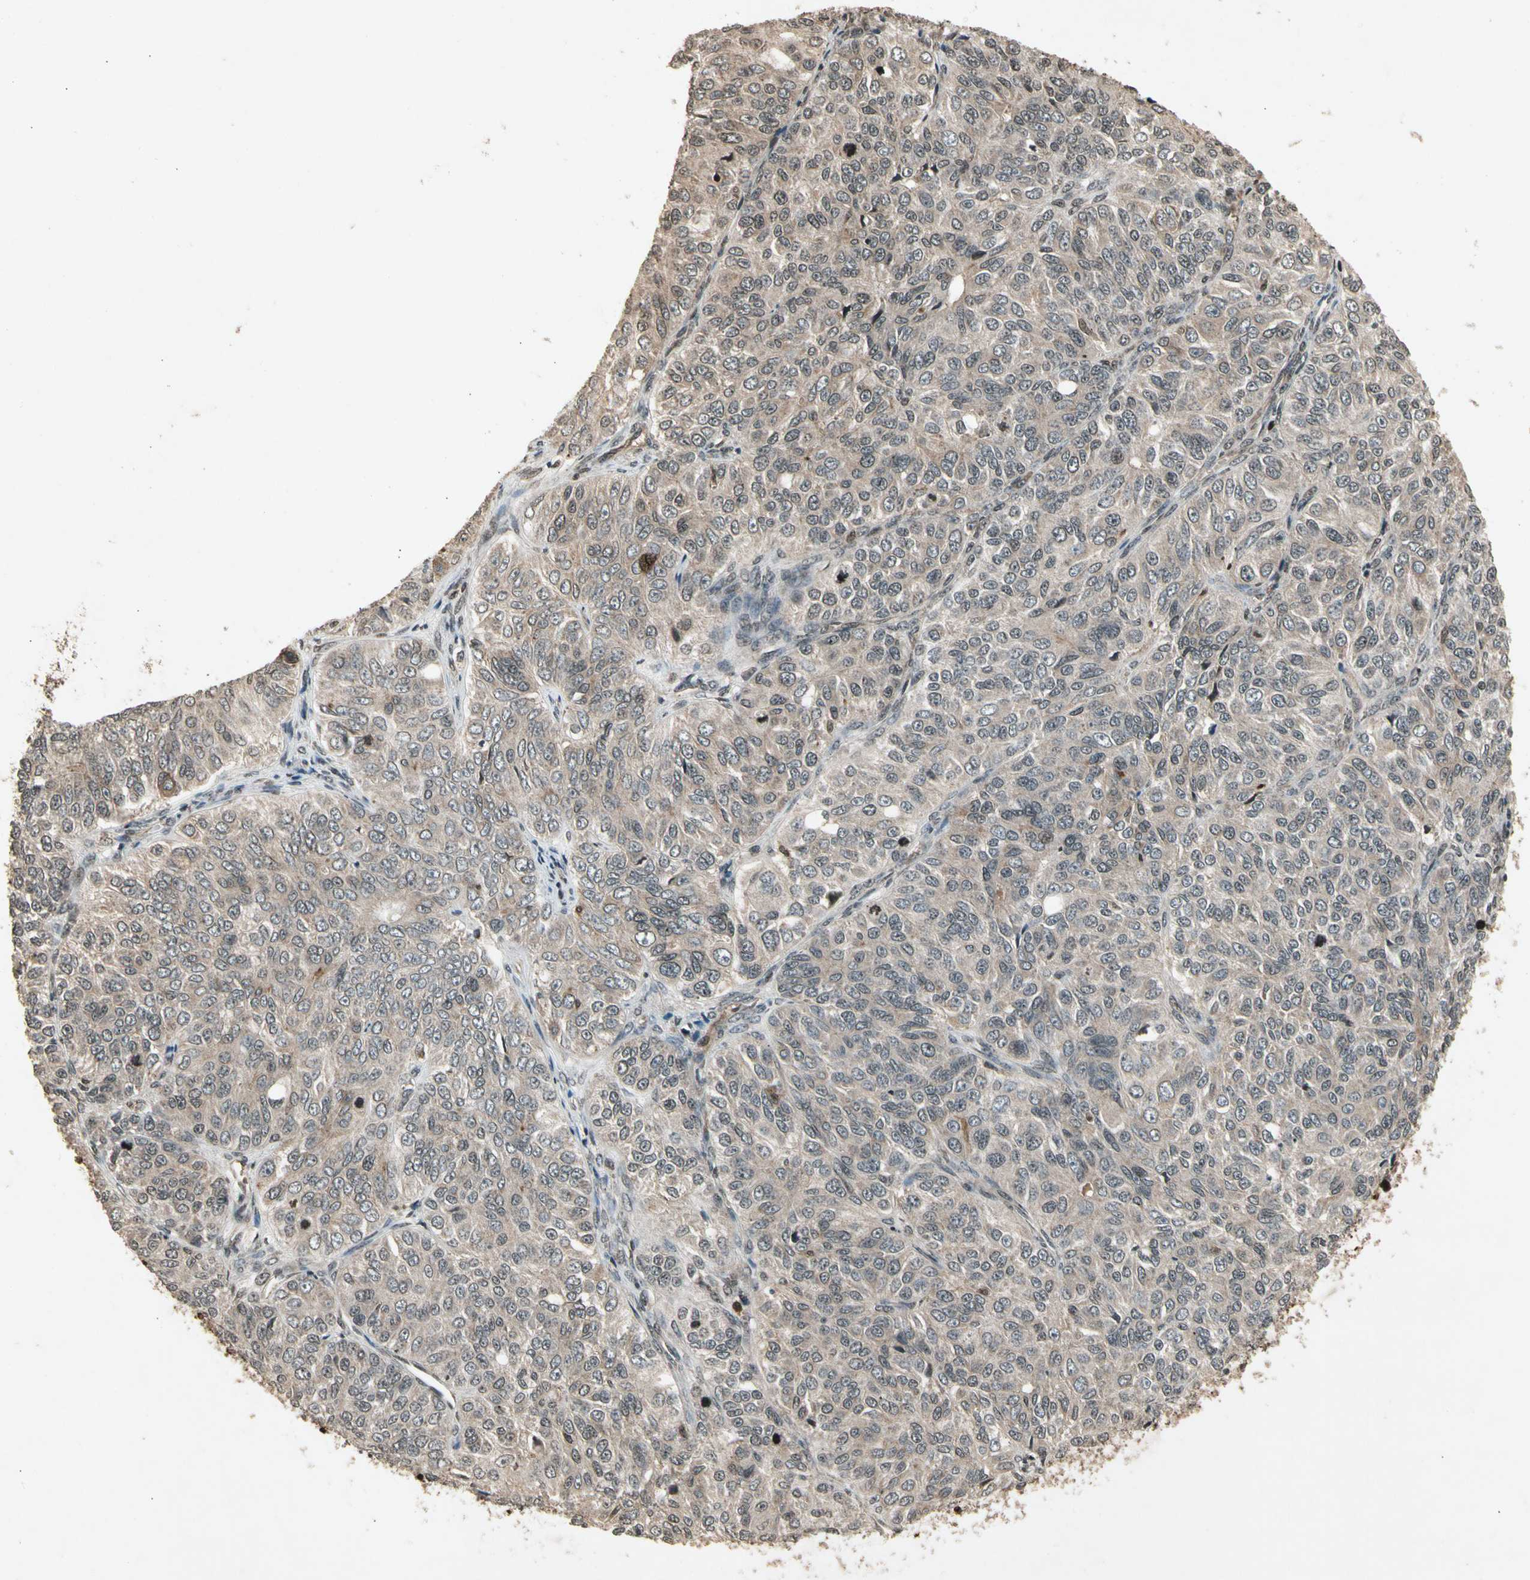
{"staining": {"intensity": "weak", "quantity": ">75%", "location": "cytoplasmic/membranous"}, "tissue": "ovarian cancer", "cell_type": "Tumor cells", "image_type": "cancer", "snomed": [{"axis": "morphology", "description": "Carcinoma, endometroid"}, {"axis": "topography", "description": "Ovary"}], "caption": "IHC image of neoplastic tissue: ovarian endometroid carcinoma stained using immunohistochemistry (IHC) demonstrates low levels of weak protein expression localized specifically in the cytoplasmic/membranous of tumor cells, appearing as a cytoplasmic/membranous brown color.", "gene": "GLRX", "patient": {"sex": "female", "age": 51}}